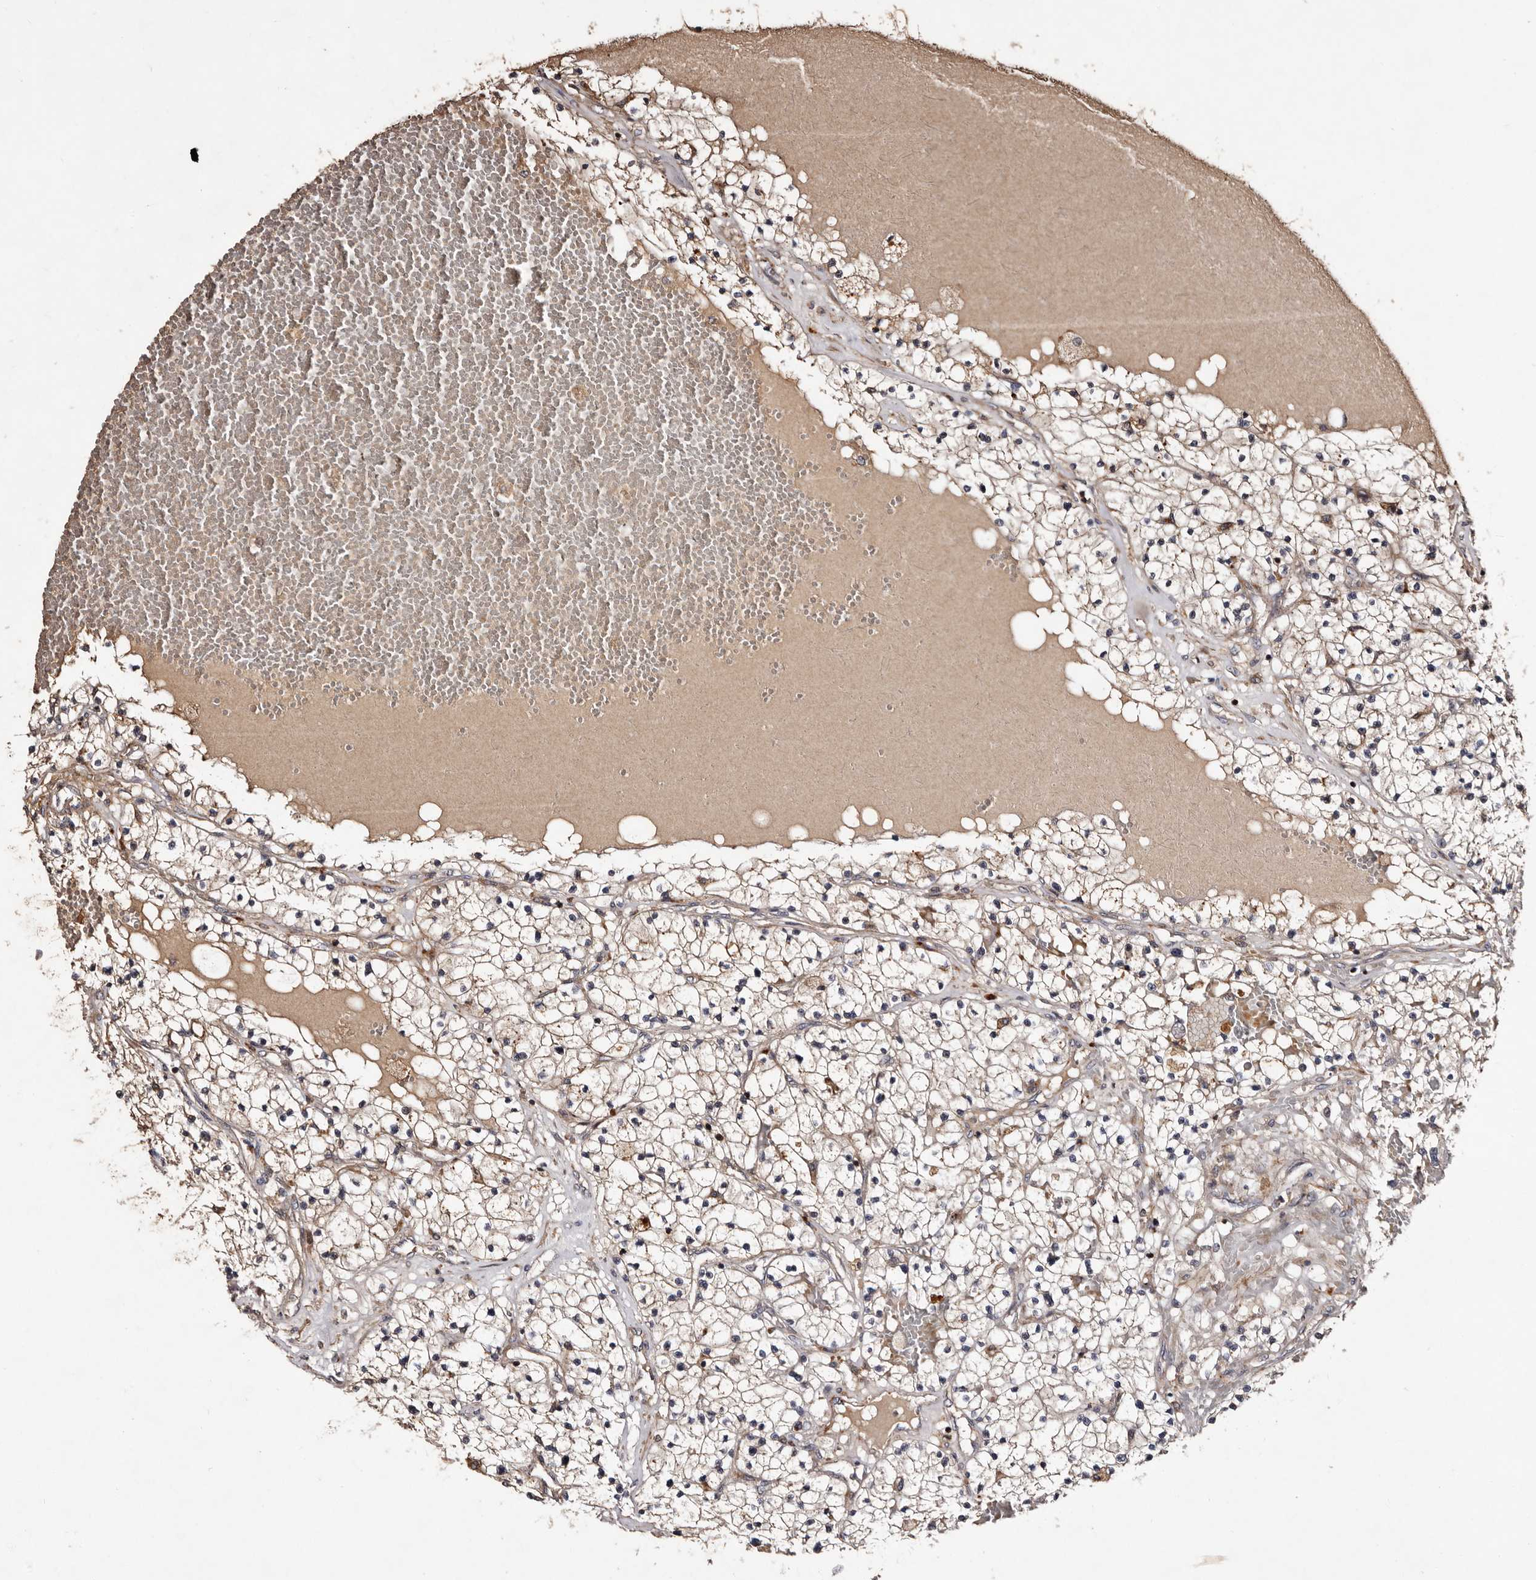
{"staining": {"intensity": "weak", "quantity": "<25%", "location": "cytoplasmic/membranous"}, "tissue": "renal cancer", "cell_type": "Tumor cells", "image_type": "cancer", "snomed": [{"axis": "morphology", "description": "Normal tissue, NOS"}, {"axis": "morphology", "description": "Adenocarcinoma, NOS"}, {"axis": "topography", "description": "Kidney"}], "caption": "High power microscopy histopathology image of an immunohistochemistry photomicrograph of renal cancer (adenocarcinoma), revealing no significant positivity in tumor cells.", "gene": "PRKD3", "patient": {"sex": "male", "age": 68}}